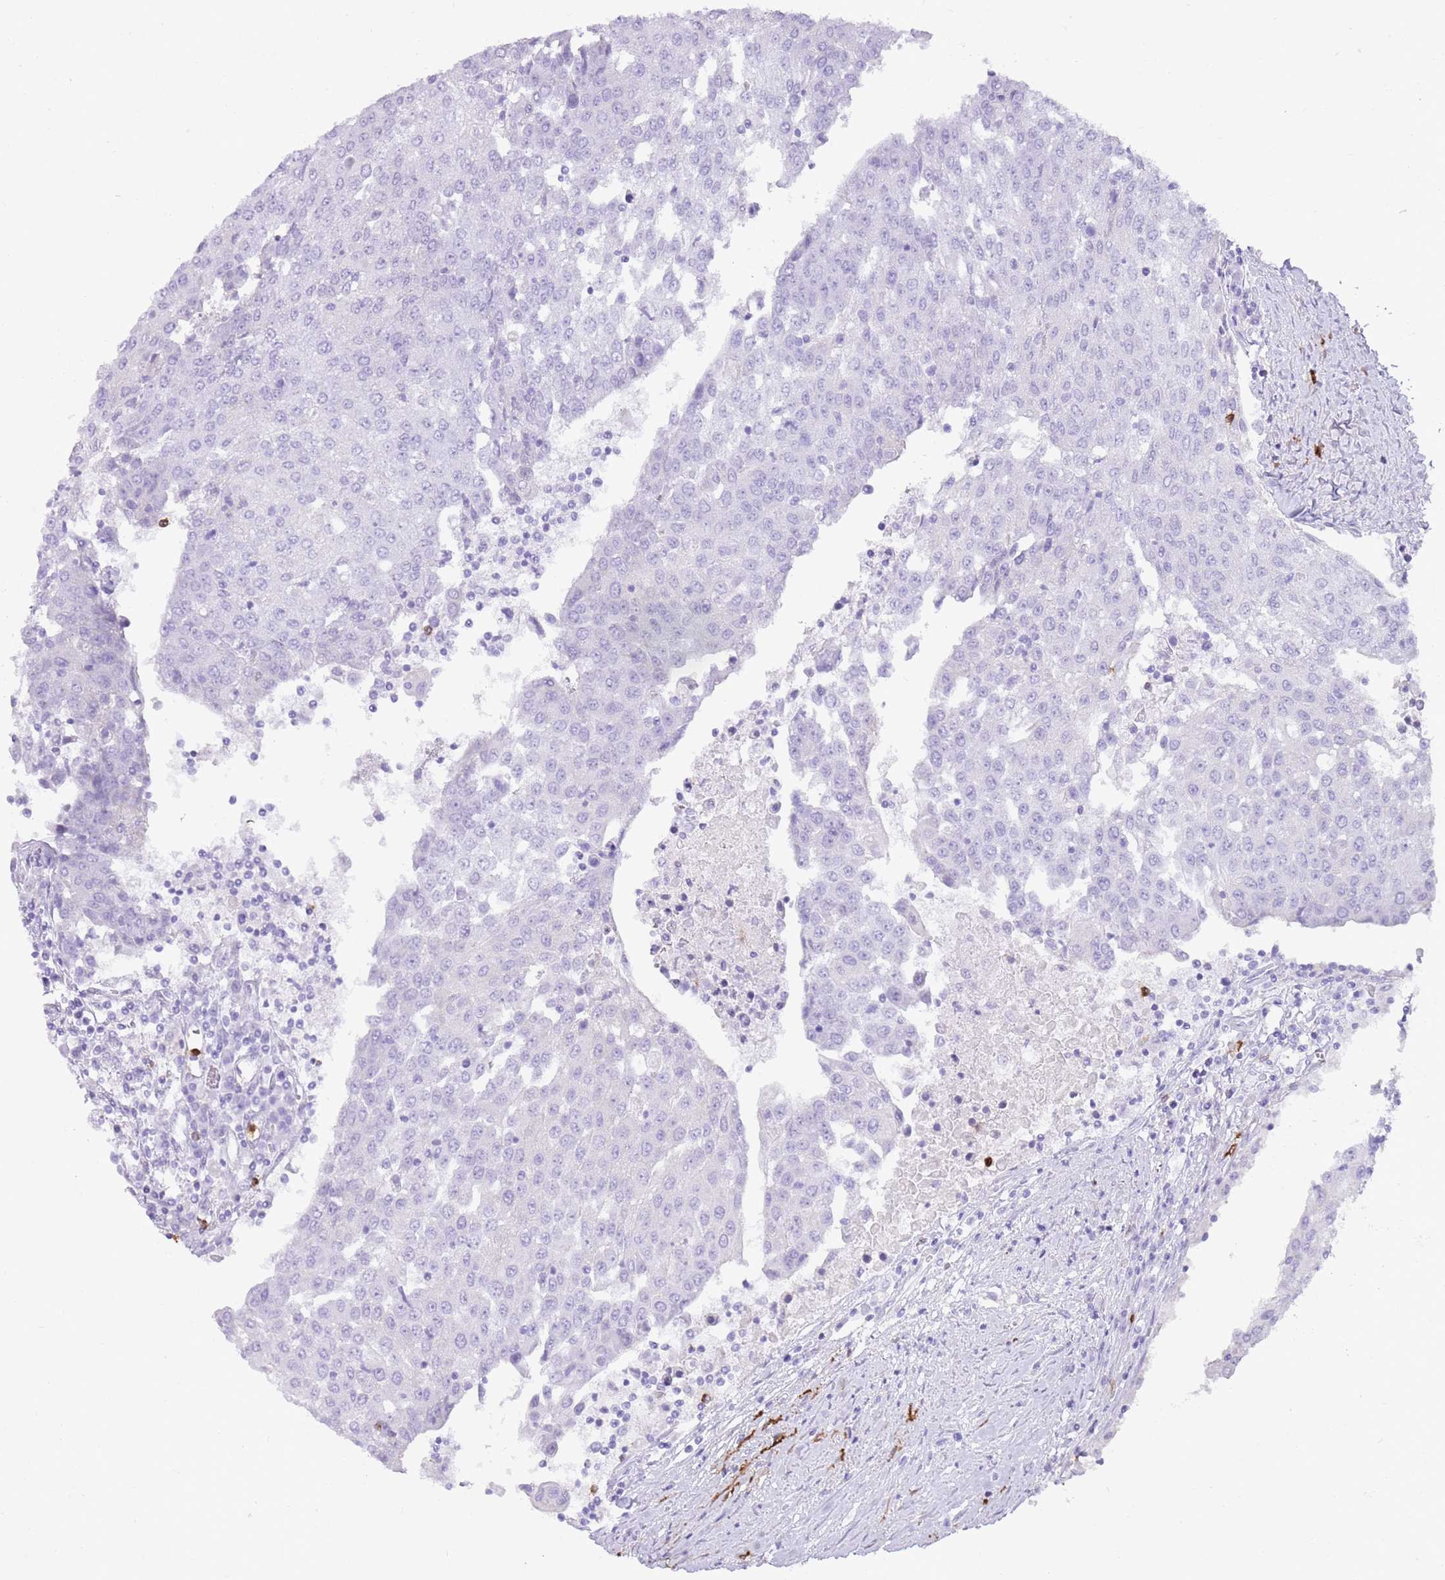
{"staining": {"intensity": "negative", "quantity": "none", "location": "none"}, "tissue": "urothelial cancer", "cell_type": "Tumor cells", "image_type": "cancer", "snomed": [{"axis": "morphology", "description": "Urothelial carcinoma, High grade"}, {"axis": "topography", "description": "Urinary bladder"}], "caption": "Tumor cells show no significant staining in high-grade urothelial carcinoma. The staining was performed using DAB to visualize the protein expression in brown, while the nuclei were stained in blue with hematoxylin (Magnification: 20x).", "gene": "CD177", "patient": {"sex": "female", "age": 85}}